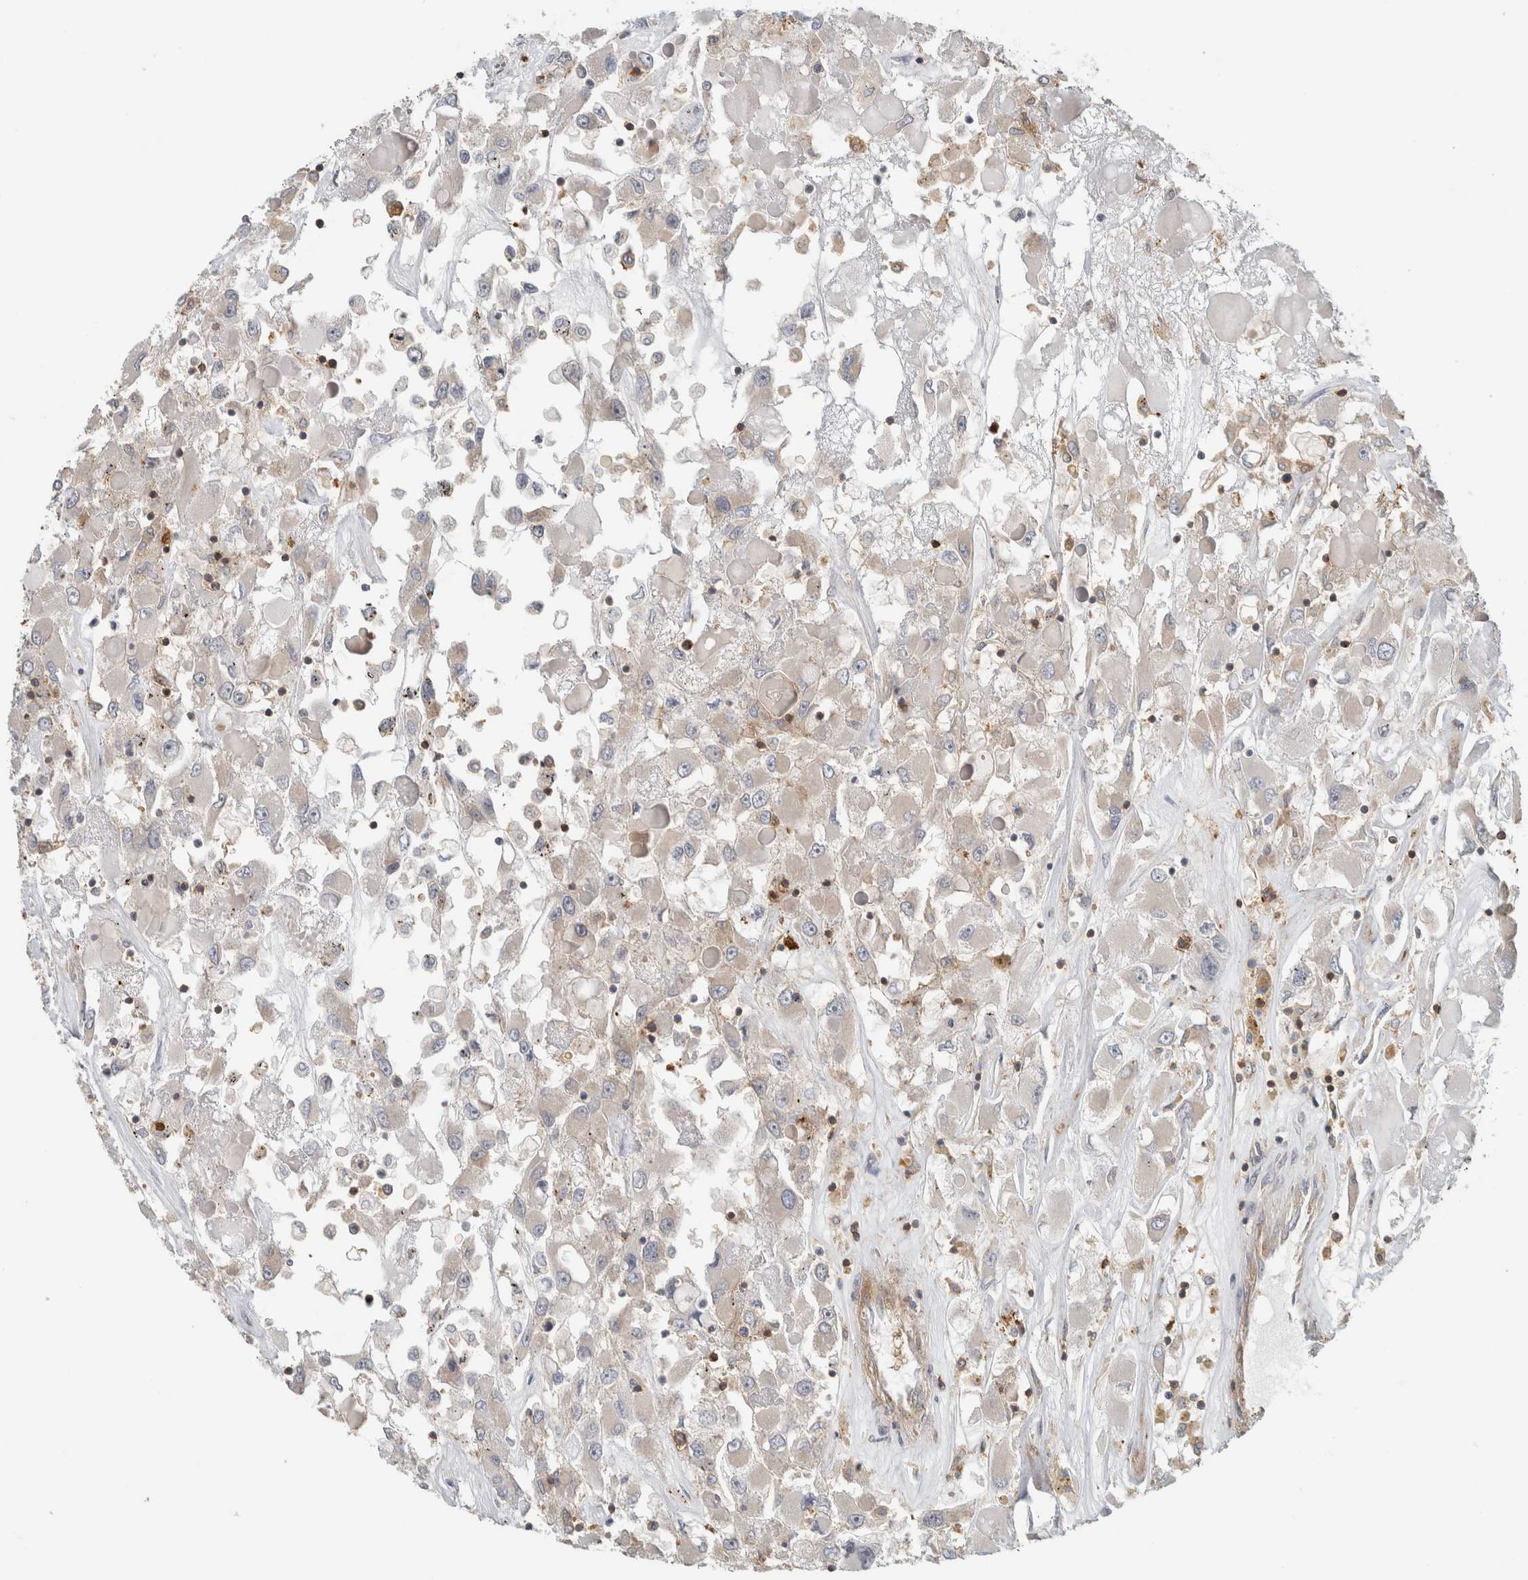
{"staining": {"intensity": "negative", "quantity": "none", "location": "none"}, "tissue": "renal cancer", "cell_type": "Tumor cells", "image_type": "cancer", "snomed": [{"axis": "morphology", "description": "Adenocarcinoma, NOS"}, {"axis": "topography", "description": "Kidney"}], "caption": "DAB immunohistochemical staining of human adenocarcinoma (renal) reveals no significant staining in tumor cells.", "gene": "PFDN4", "patient": {"sex": "female", "age": 52}}